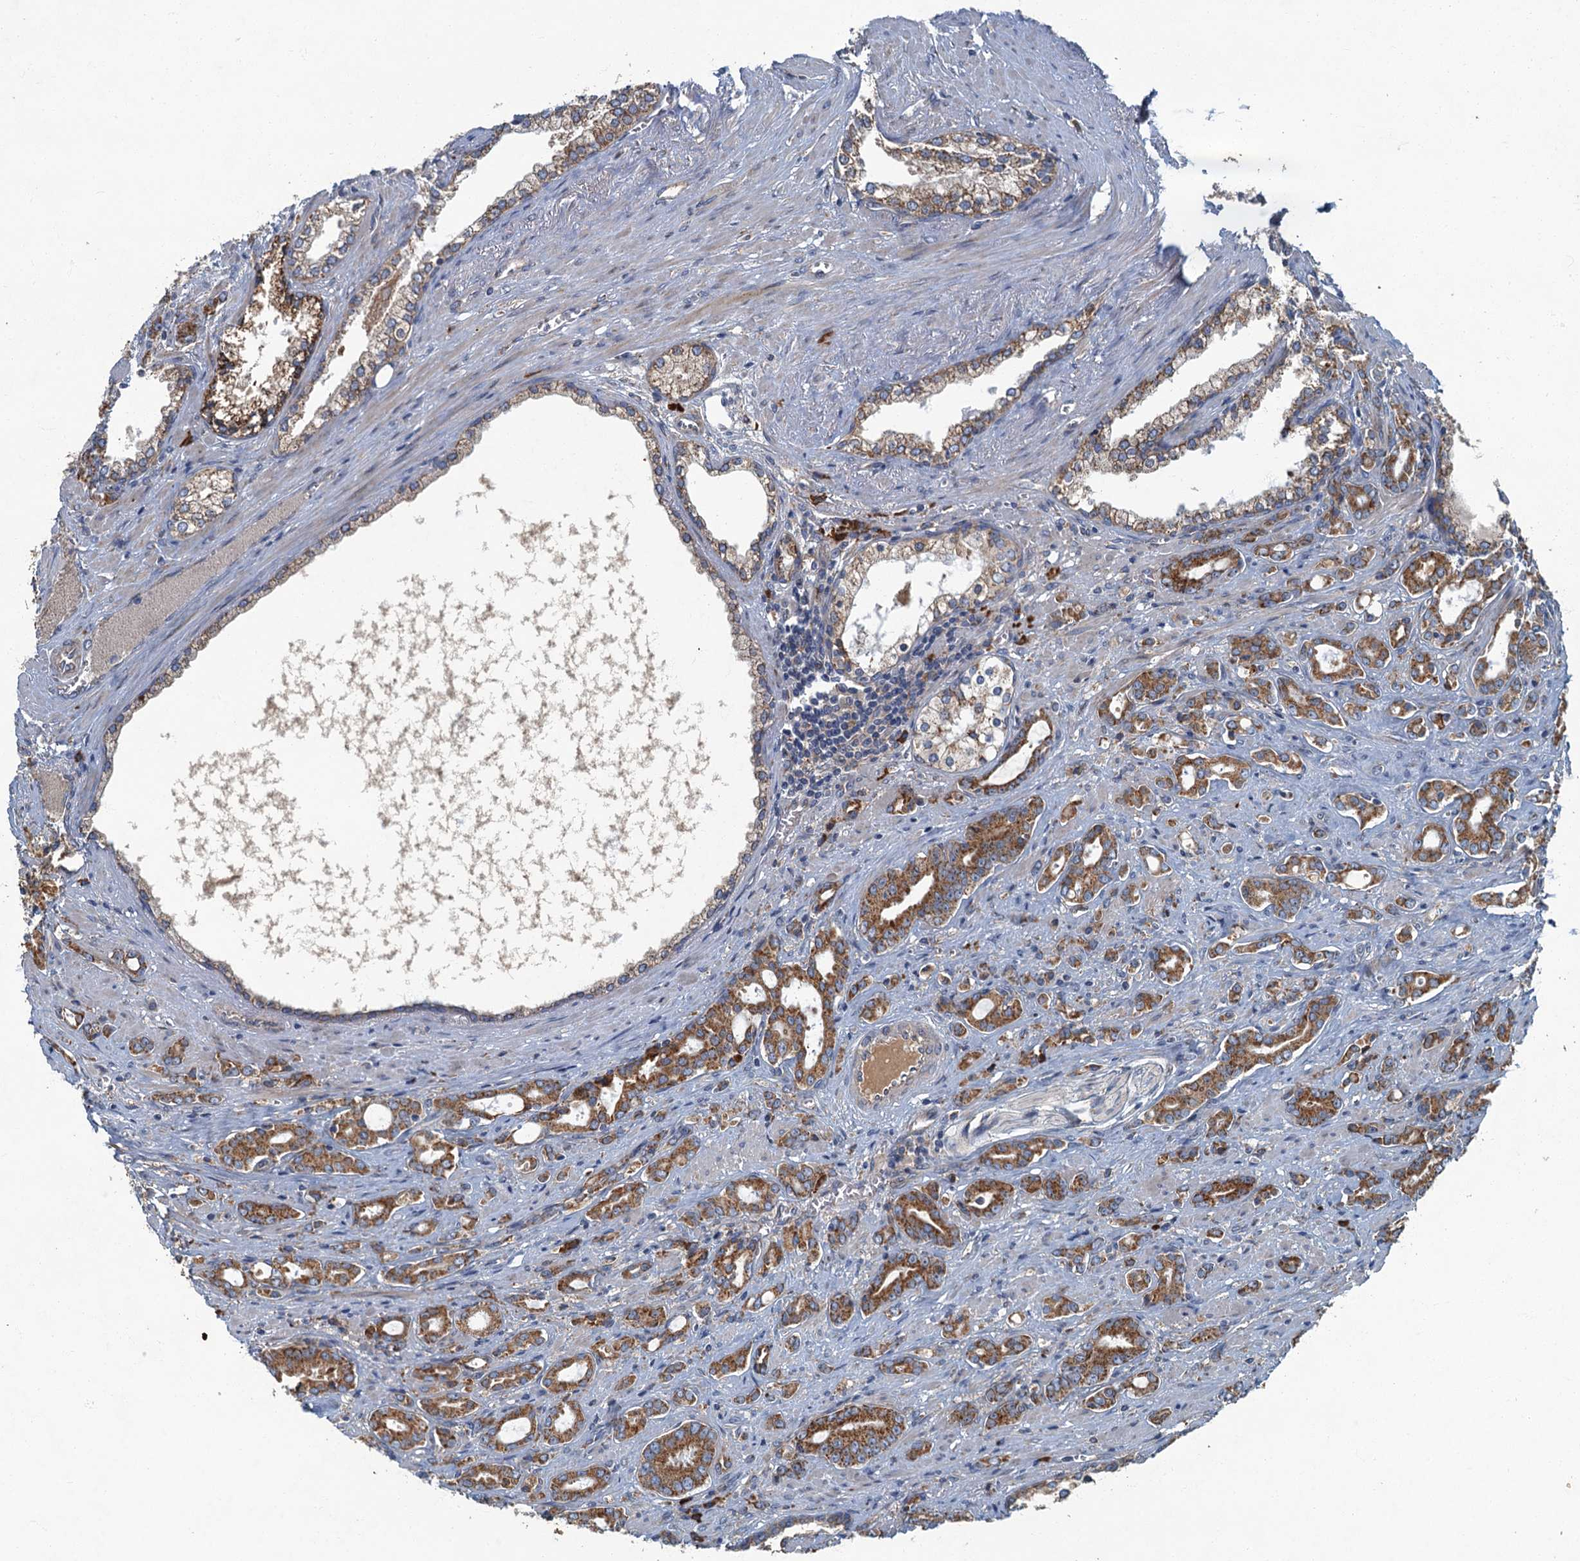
{"staining": {"intensity": "moderate", "quantity": ">75%", "location": "cytoplasmic/membranous"}, "tissue": "prostate cancer", "cell_type": "Tumor cells", "image_type": "cancer", "snomed": [{"axis": "morphology", "description": "Adenocarcinoma, High grade"}, {"axis": "topography", "description": "Prostate"}], "caption": "About >75% of tumor cells in human prostate cancer (high-grade adenocarcinoma) display moderate cytoplasmic/membranous protein staining as visualized by brown immunohistochemical staining.", "gene": "SPDYC", "patient": {"sex": "male", "age": 72}}